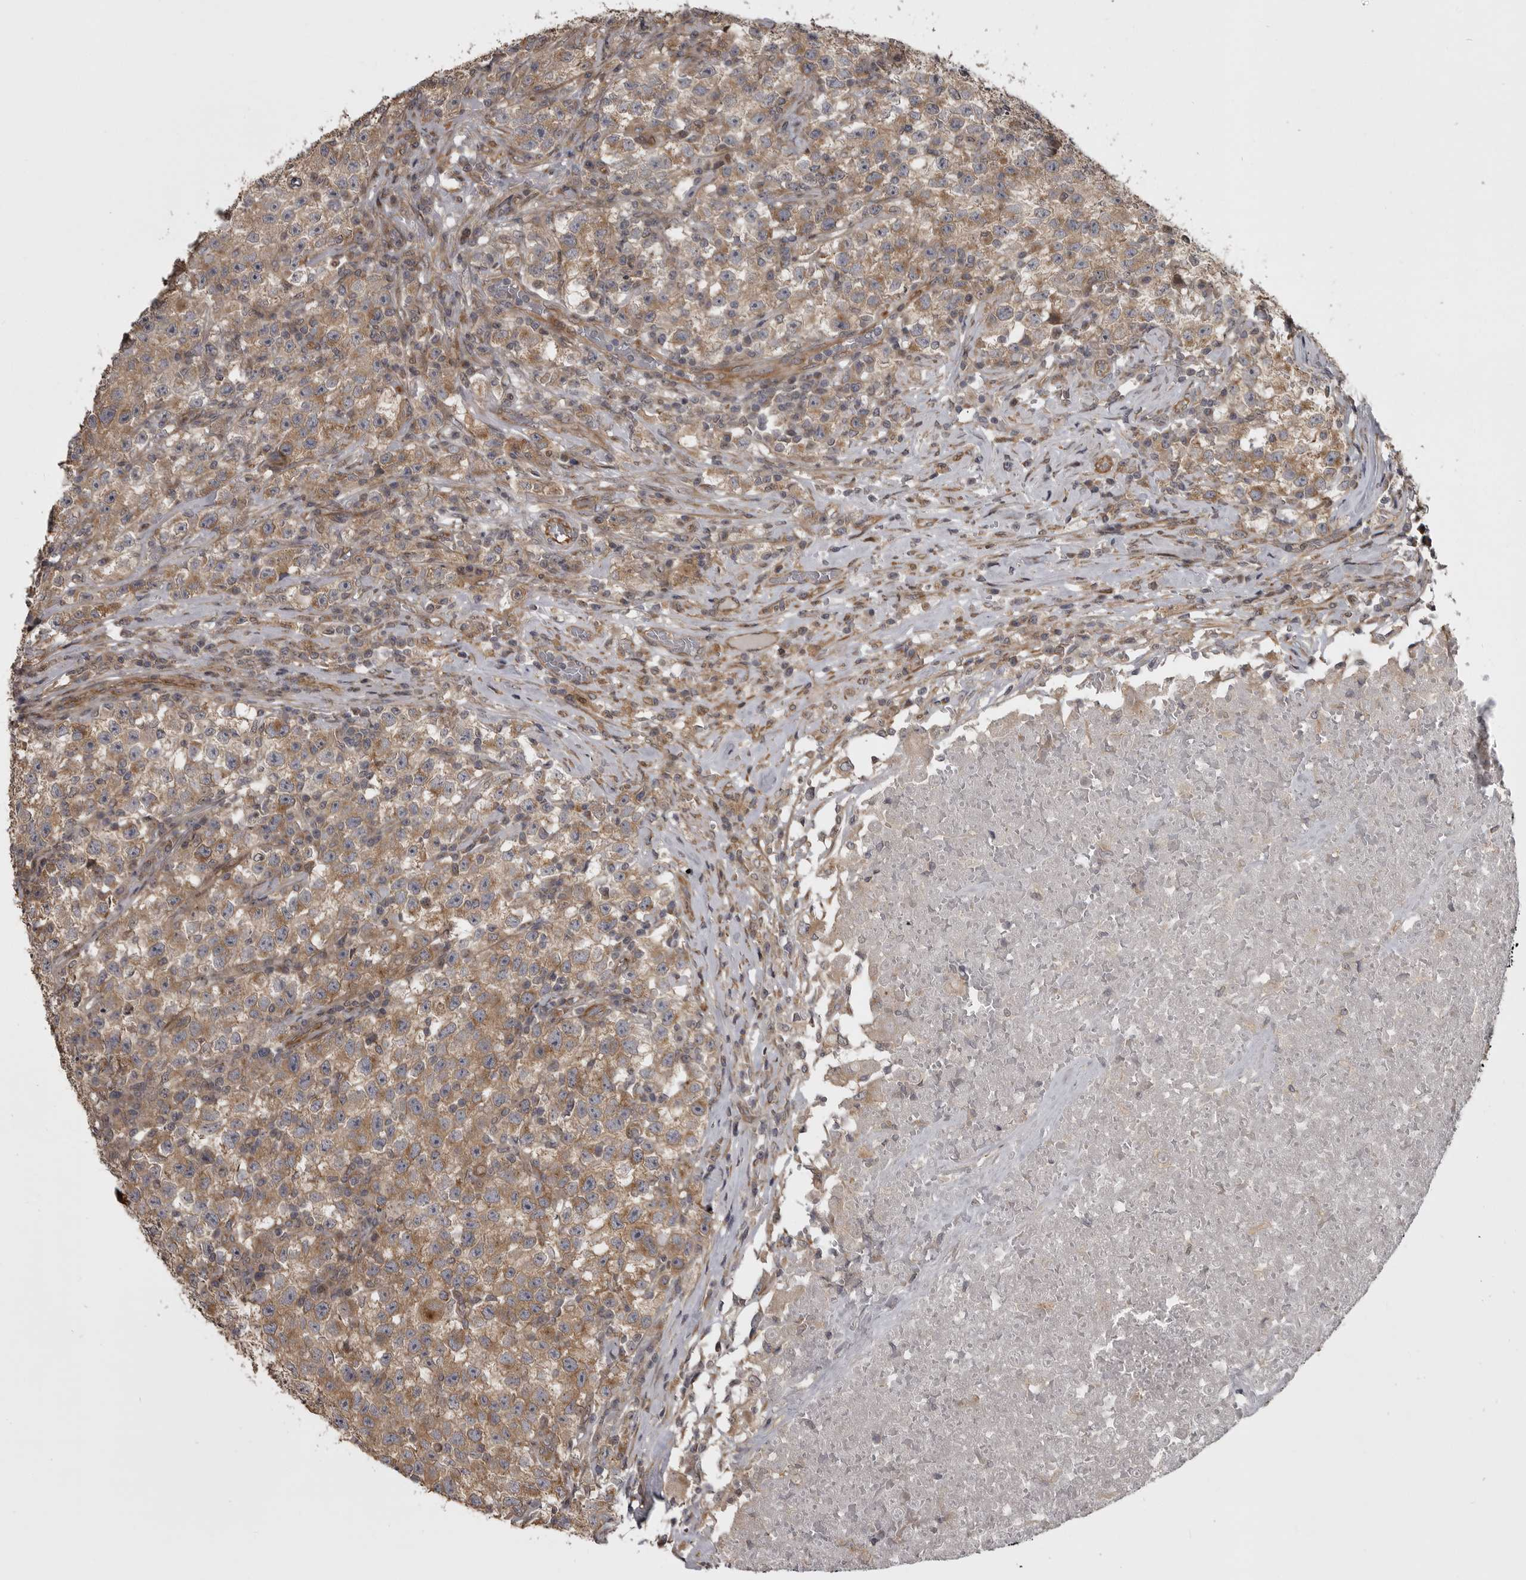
{"staining": {"intensity": "moderate", "quantity": "25%-75%", "location": "cytoplasmic/membranous"}, "tissue": "testis cancer", "cell_type": "Tumor cells", "image_type": "cancer", "snomed": [{"axis": "morphology", "description": "Seminoma, NOS"}, {"axis": "topography", "description": "Testis"}], "caption": "IHC micrograph of neoplastic tissue: seminoma (testis) stained using immunohistochemistry shows medium levels of moderate protein expression localized specifically in the cytoplasmic/membranous of tumor cells, appearing as a cytoplasmic/membranous brown color.", "gene": "ZNRF1", "patient": {"sex": "male", "age": 22}}